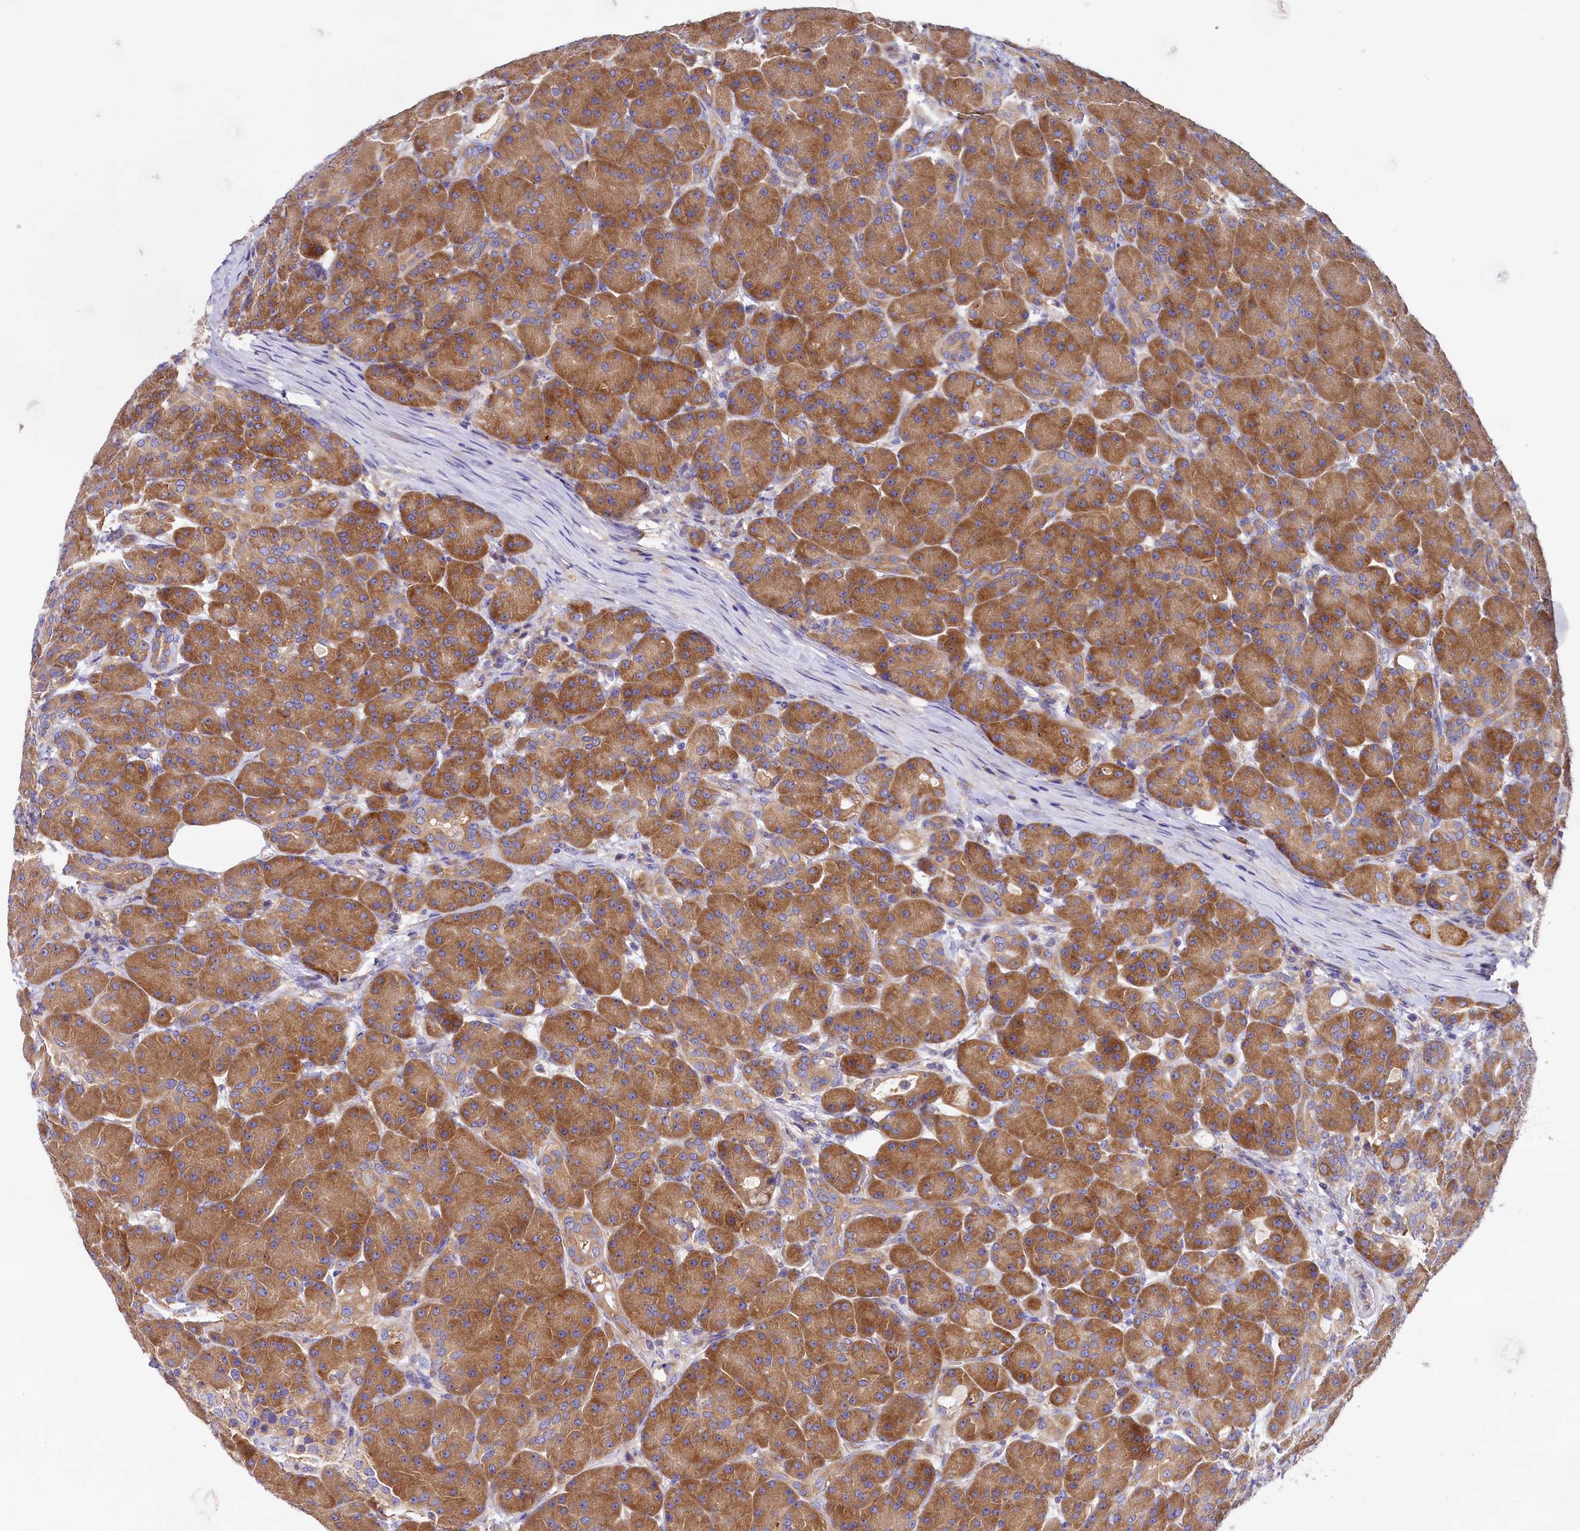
{"staining": {"intensity": "moderate", "quantity": ">75%", "location": "cytoplasmic/membranous"}, "tissue": "pancreas", "cell_type": "Exocrine glandular cells", "image_type": "normal", "snomed": [{"axis": "morphology", "description": "Normal tissue, NOS"}, {"axis": "topography", "description": "Pancreas"}], "caption": "Moderate cytoplasmic/membranous positivity is identified in about >75% of exocrine glandular cells in normal pancreas. (brown staining indicates protein expression, while blue staining denotes nuclei).", "gene": "QARS1", "patient": {"sex": "male", "age": 63}}